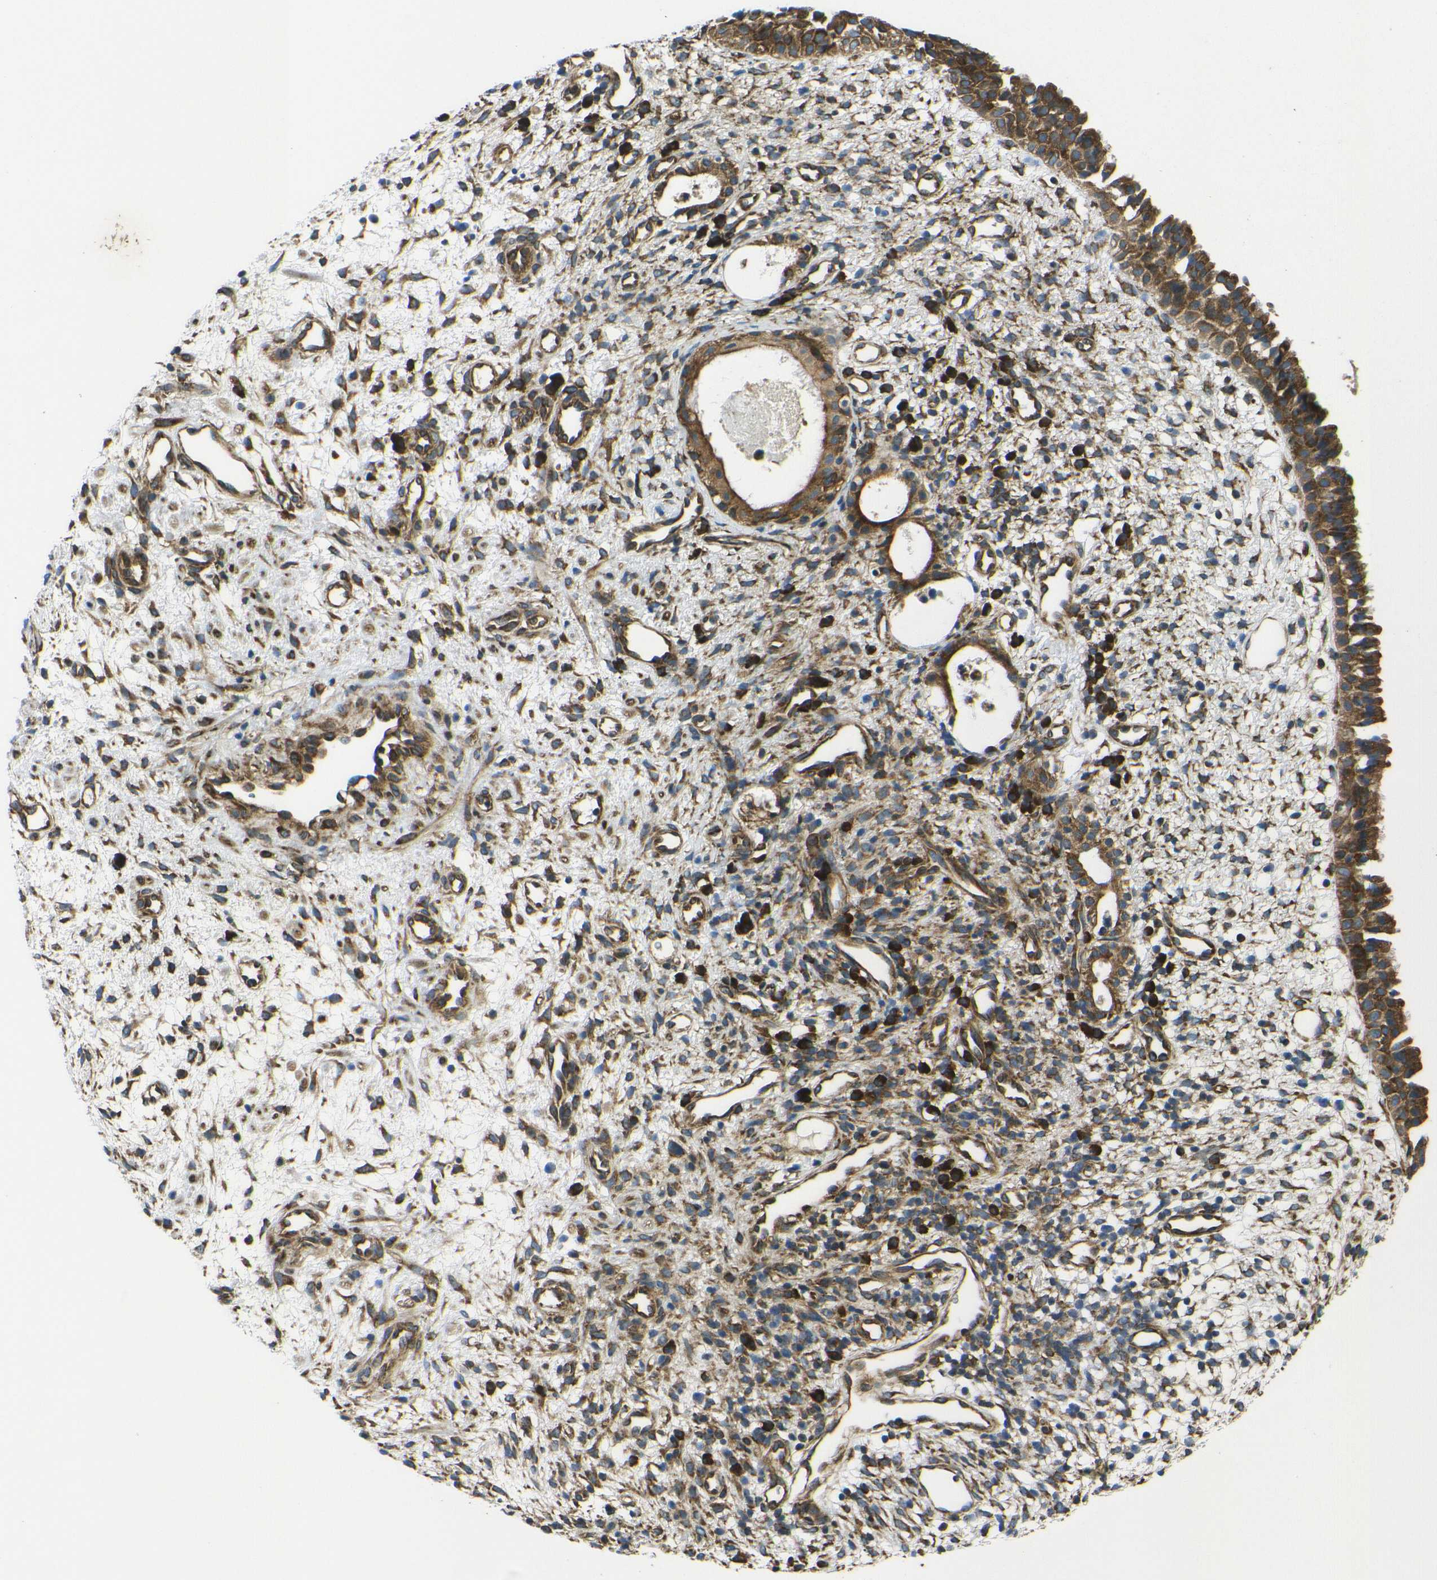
{"staining": {"intensity": "strong", "quantity": ">75%", "location": "cytoplasmic/membranous"}, "tissue": "nasopharynx", "cell_type": "Respiratory epithelial cells", "image_type": "normal", "snomed": [{"axis": "morphology", "description": "Normal tissue, NOS"}, {"axis": "topography", "description": "Nasopharynx"}], "caption": "Respiratory epithelial cells show strong cytoplasmic/membranous staining in approximately >75% of cells in unremarkable nasopharynx.", "gene": "RPSA", "patient": {"sex": "male", "age": 22}}